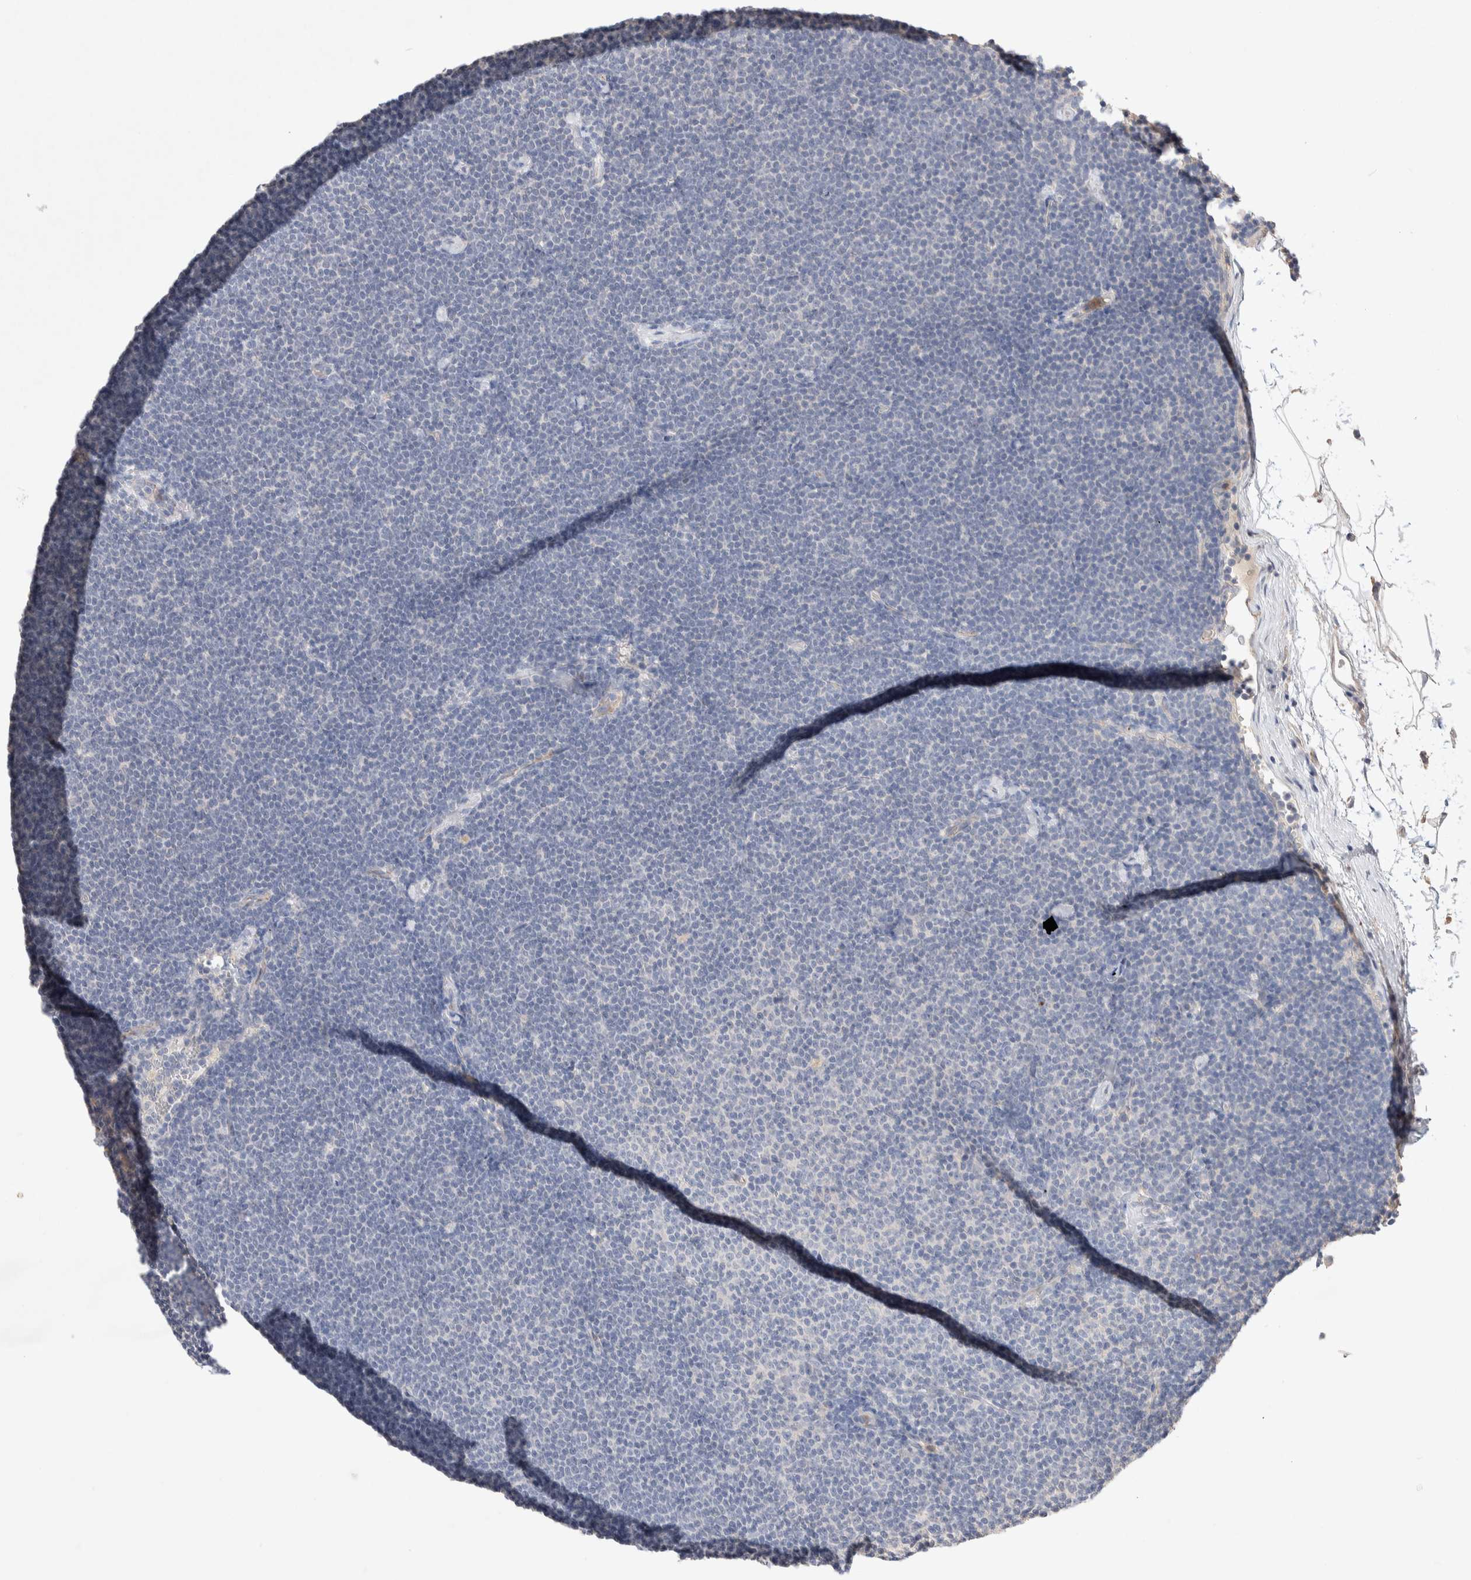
{"staining": {"intensity": "negative", "quantity": "none", "location": "none"}, "tissue": "lymphoma", "cell_type": "Tumor cells", "image_type": "cancer", "snomed": [{"axis": "morphology", "description": "Malignant lymphoma, non-Hodgkin's type, Low grade"}, {"axis": "topography", "description": "Lymph node"}], "caption": "Tumor cells show no significant protein positivity in malignant lymphoma, non-Hodgkin's type (low-grade).", "gene": "FFAR2", "patient": {"sex": "female", "age": 53}}